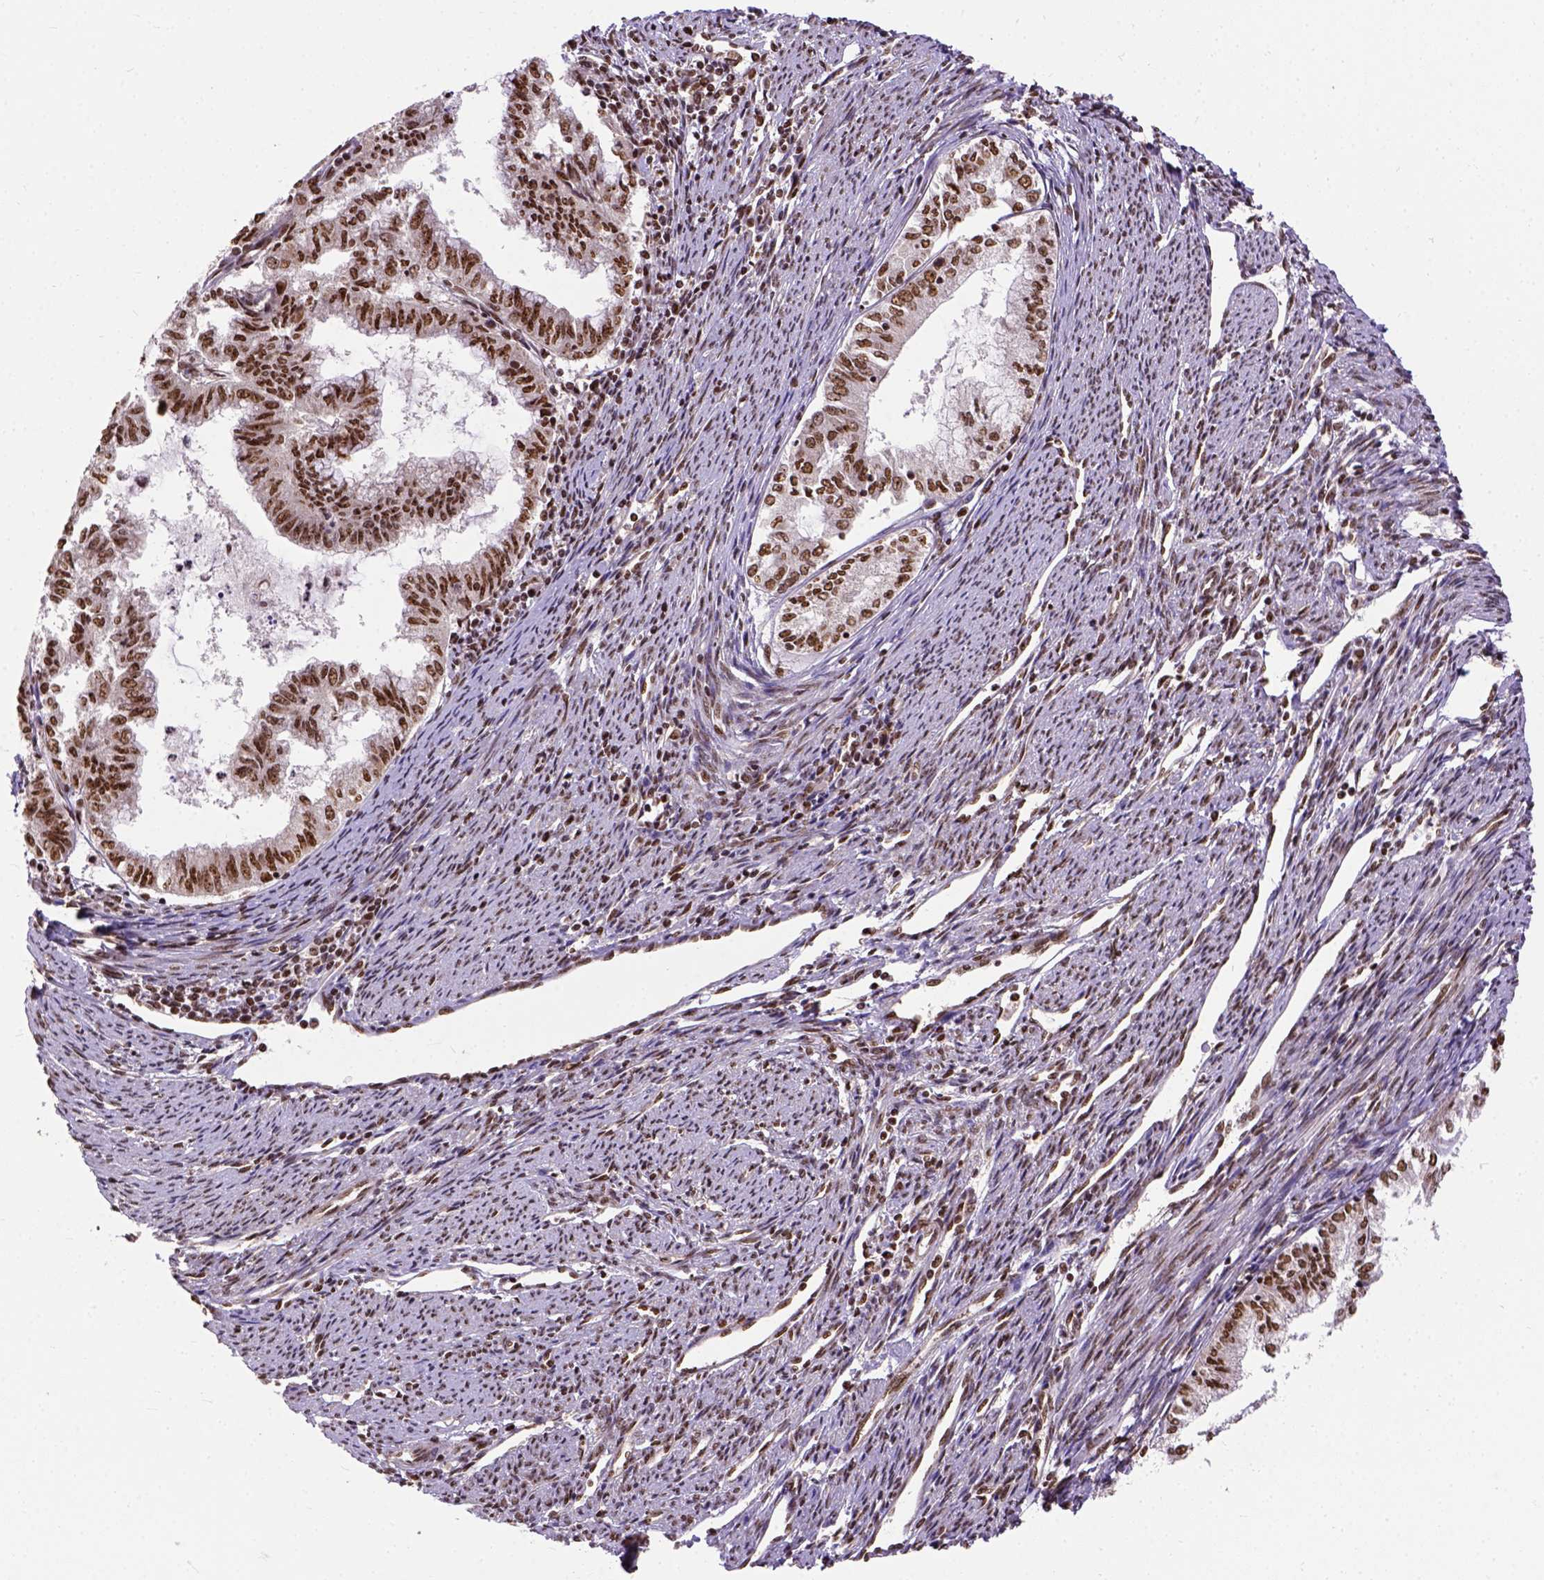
{"staining": {"intensity": "moderate", "quantity": ">75%", "location": "nuclear"}, "tissue": "endometrial cancer", "cell_type": "Tumor cells", "image_type": "cancer", "snomed": [{"axis": "morphology", "description": "Adenocarcinoma, NOS"}, {"axis": "topography", "description": "Endometrium"}], "caption": "Adenocarcinoma (endometrial) tissue reveals moderate nuclear positivity in approximately >75% of tumor cells, visualized by immunohistochemistry. The staining was performed using DAB to visualize the protein expression in brown, while the nuclei were stained in blue with hematoxylin (Magnification: 20x).", "gene": "NACC1", "patient": {"sex": "female", "age": 79}}